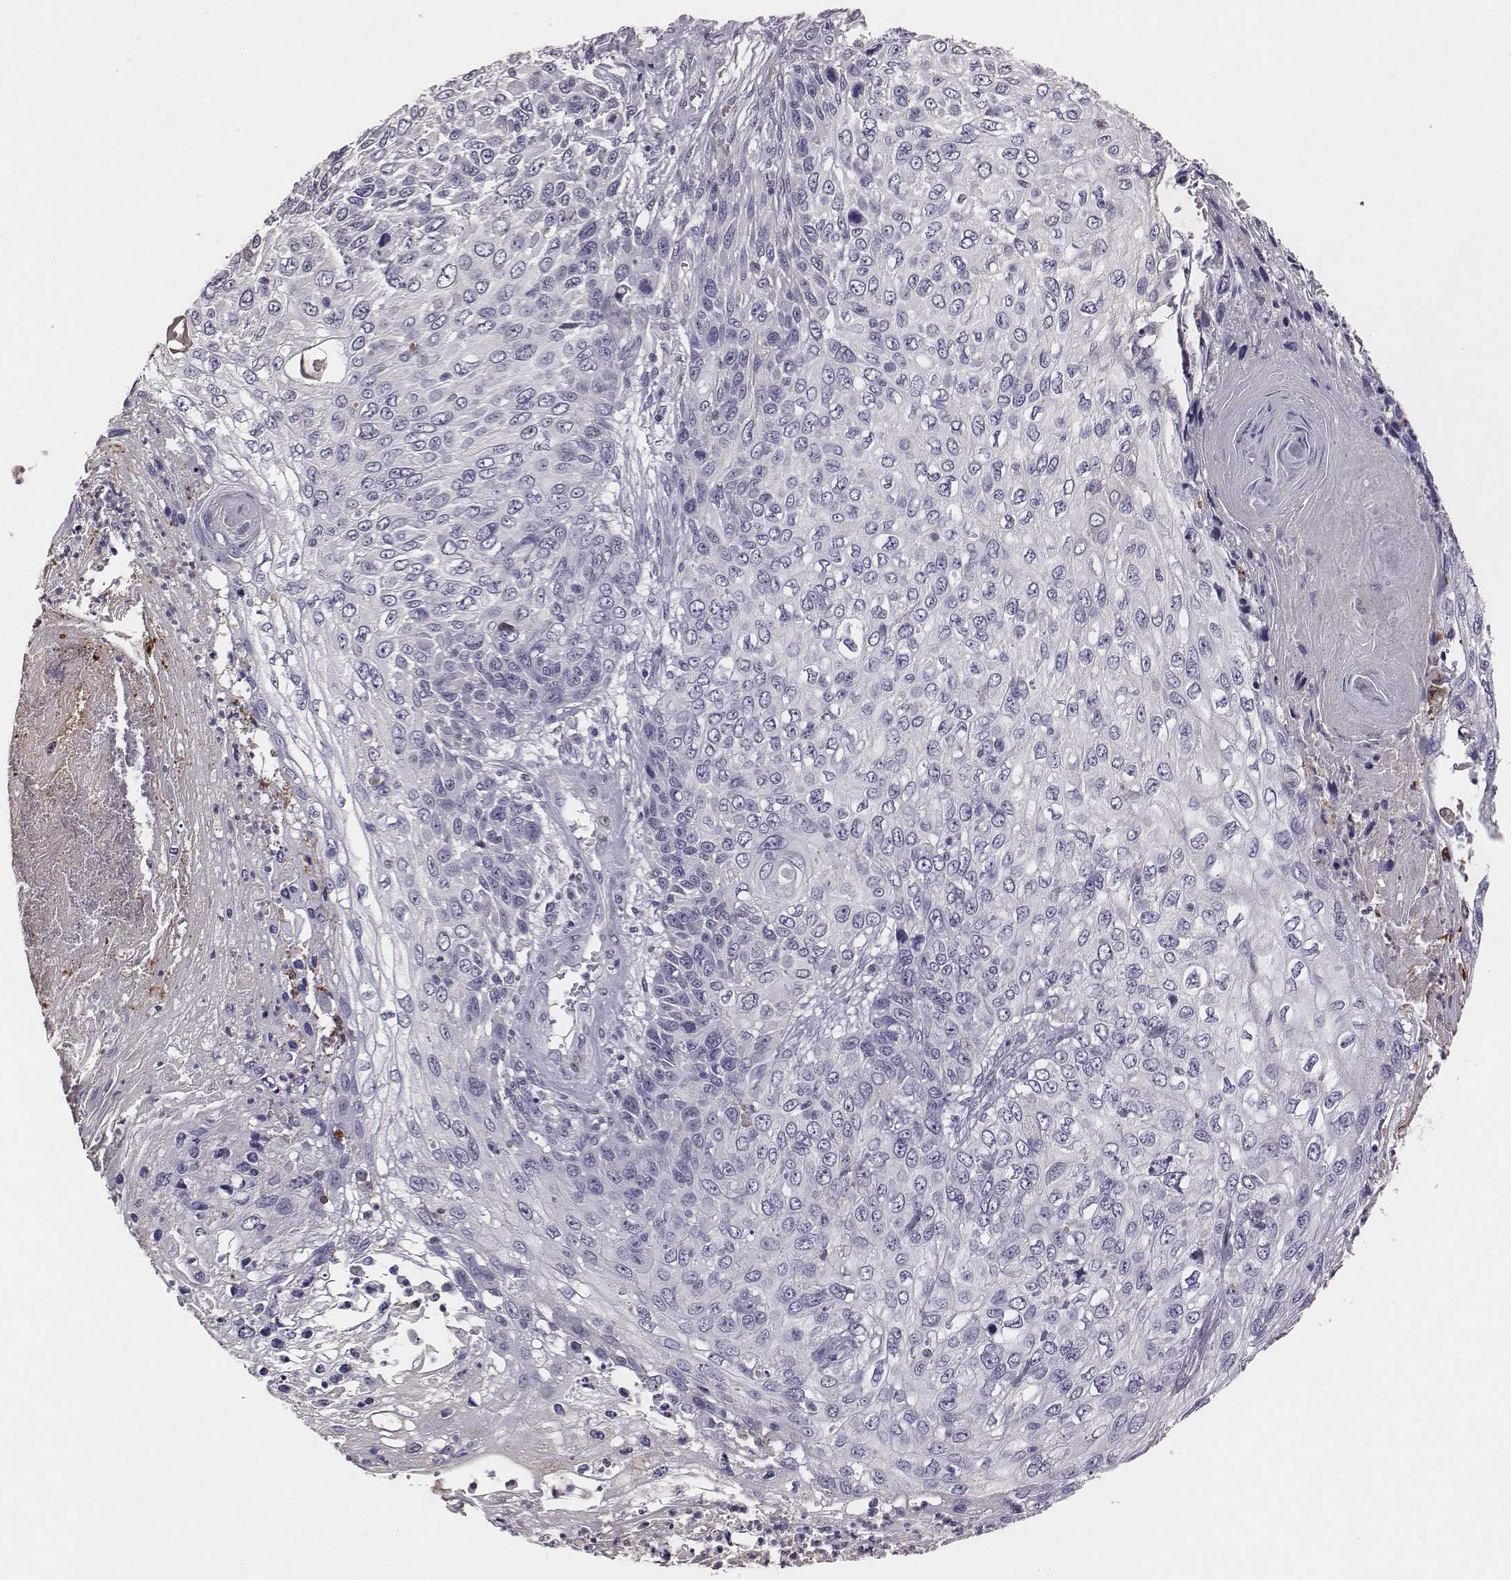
{"staining": {"intensity": "negative", "quantity": "none", "location": "none"}, "tissue": "skin cancer", "cell_type": "Tumor cells", "image_type": "cancer", "snomed": [{"axis": "morphology", "description": "Squamous cell carcinoma, NOS"}, {"axis": "topography", "description": "Skin"}], "caption": "IHC of skin squamous cell carcinoma displays no positivity in tumor cells.", "gene": "EN1", "patient": {"sex": "male", "age": 92}}